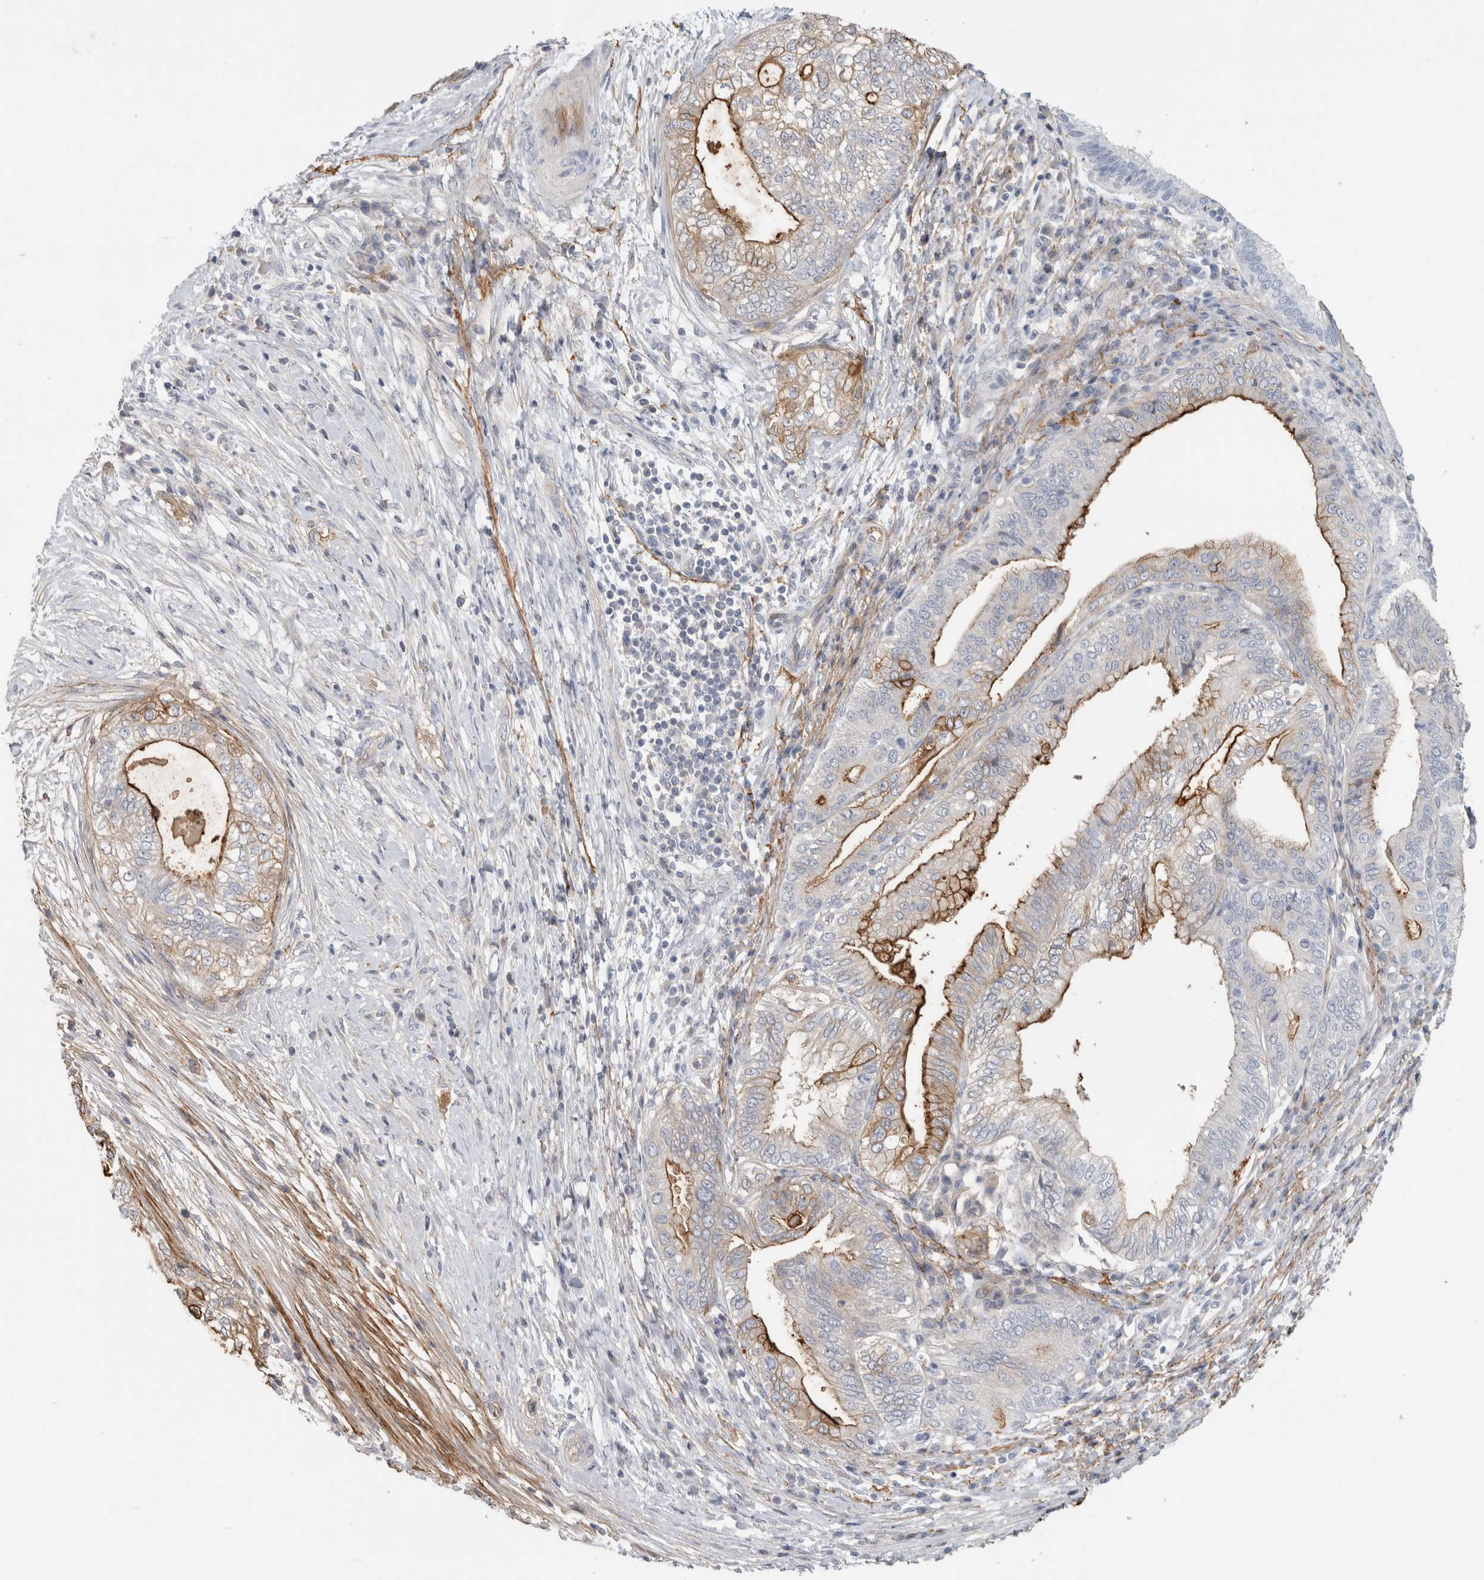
{"staining": {"intensity": "strong", "quantity": "25%-75%", "location": "cytoplasmic/membranous"}, "tissue": "pancreatic cancer", "cell_type": "Tumor cells", "image_type": "cancer", "snomed": [{"axis": "morphology", "description": "Adenocarcinoma, NOS"}, {"axis": "topography", "description": "Pancreas"}], "caption": "Pancreatic cancer tissue shows strong cytoplasmic/membranous staining in about 25%-75% of tumor cells, visualized by immunohistochemistry.", "gene": "CD55", "patient": {"sex": "male", "age": 72}}